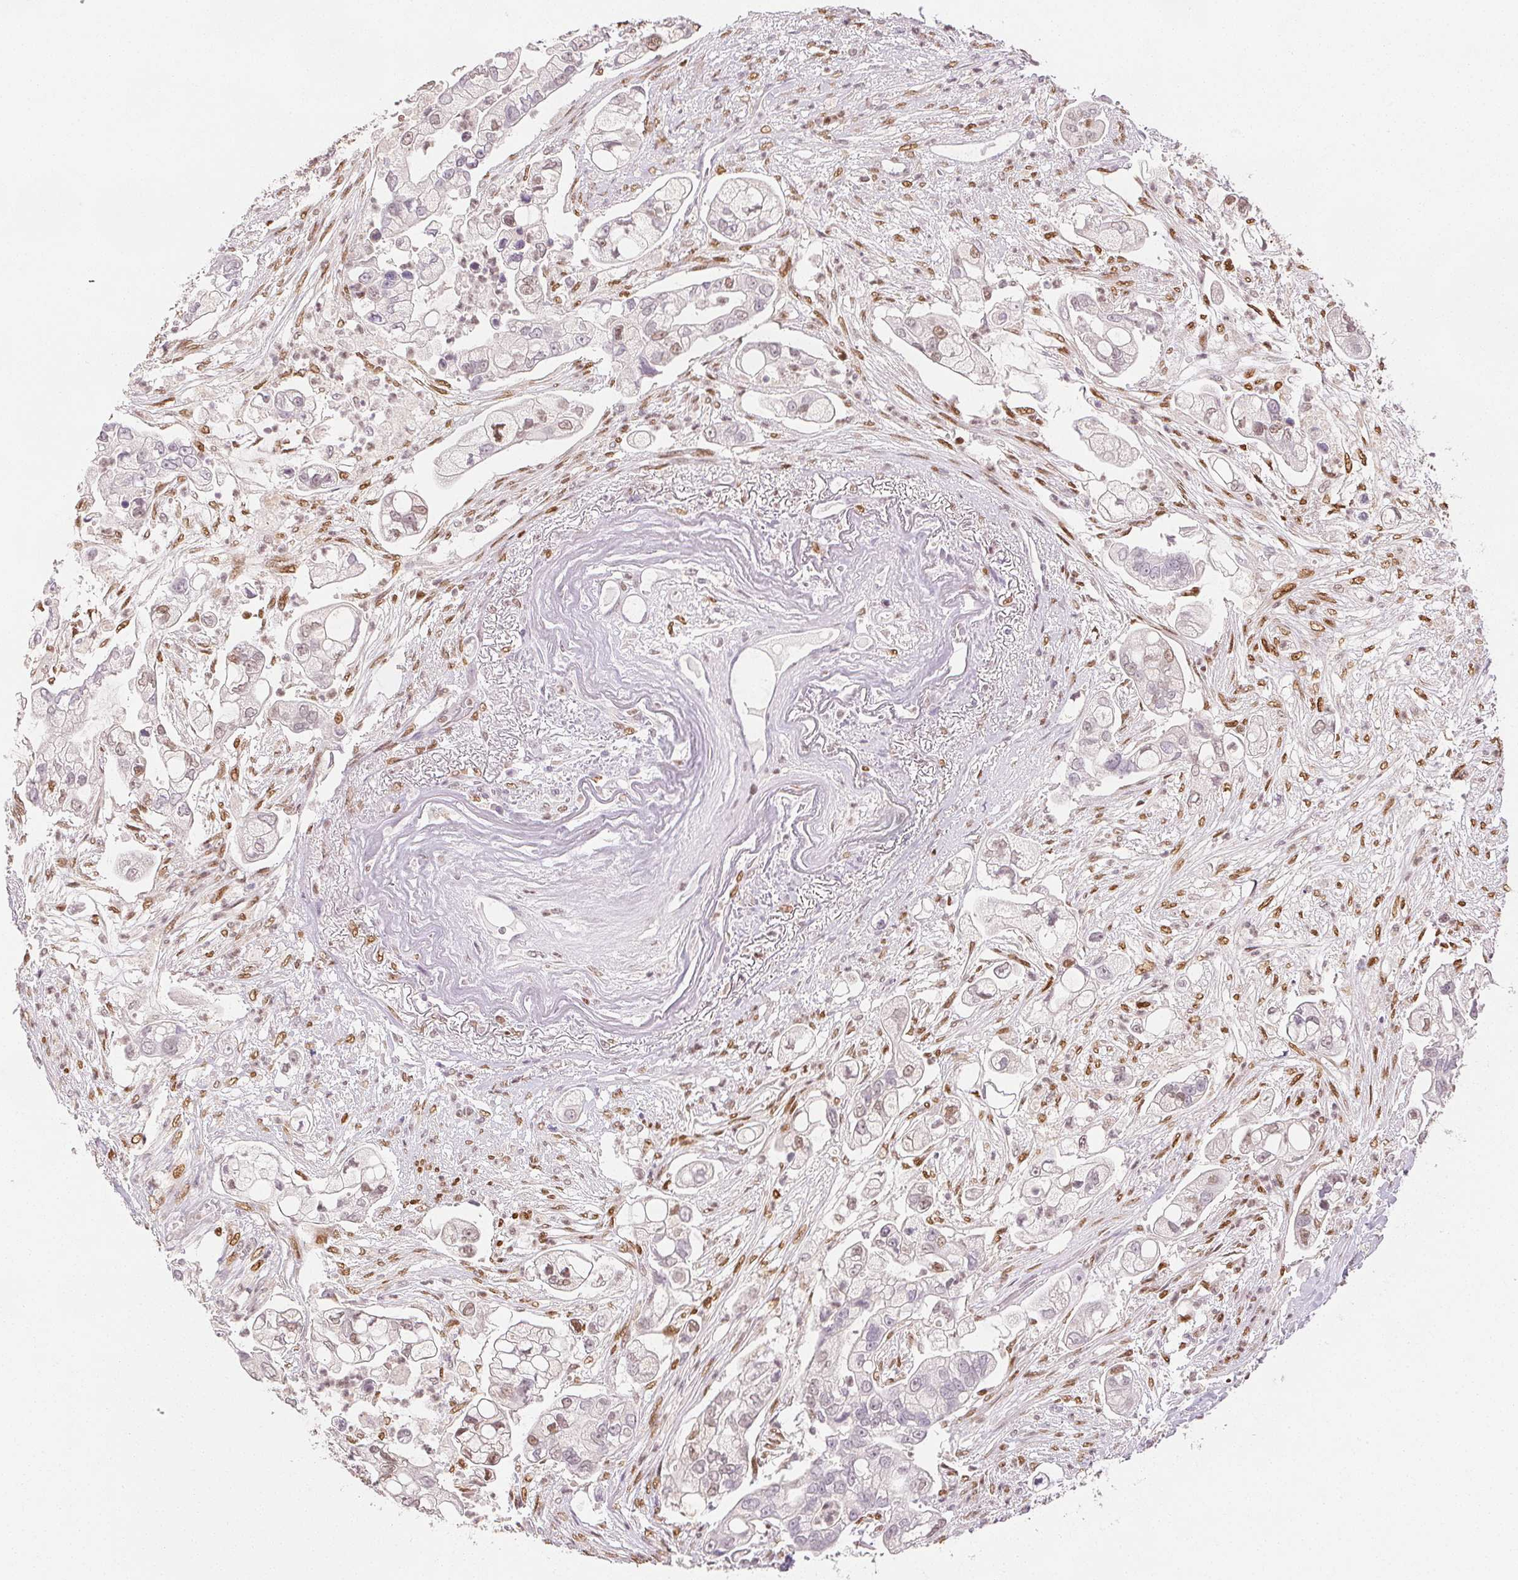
{"staining": {"intensity": "negative", "quantity": "none", "location": "none"}, "tissue": "pancreatic cancer", "cell_type": "Tumor cells", "image_type": "cancer", "snomed": [{"axis": "morphology", "description": "Adenocarcinoma, NOS"}, {"axis": "topography", "description": "Pancreas"}], "caption": "Photomicrograph shows no protein staining in tumor cells of adenocarcinoma (pancreatic) tissue.", "gene": "RUNX2", "patient": {"sex": "female", "age": 69}}